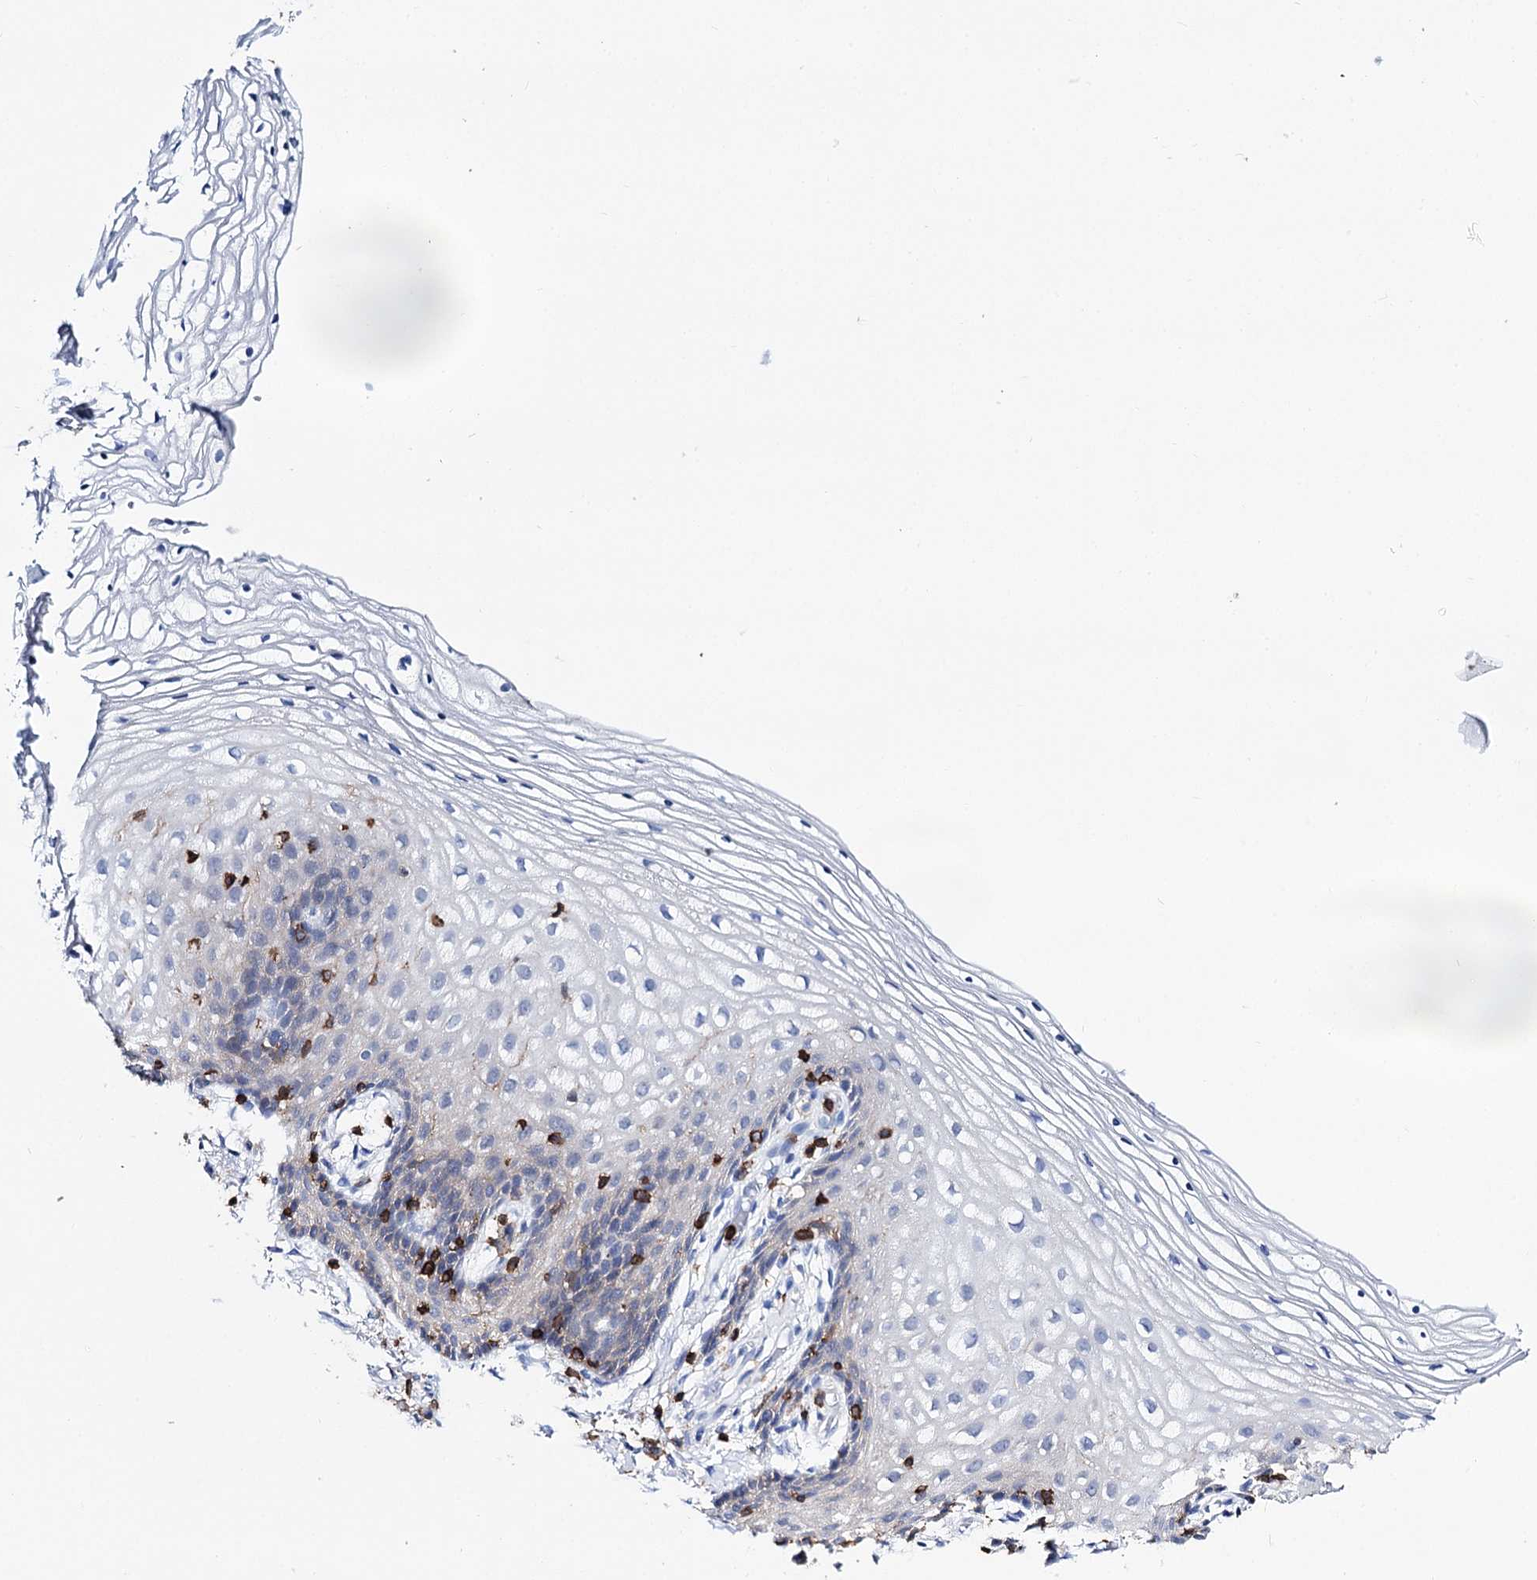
{"staining": {"intensity": "negative", "quantity": "none", "location": "none"}, "tissue": "vagina", "cell_type": "Squamous epithelial cells", "image_type": "normal", "snomed": [{"axis": "morphology", "description": "Normal tissue, NOS"}, {"axis": "topography", "description": "Vagina"}], "caption": "Immunohistochemistry photomicrograph of unremarkable vagina stained for a protein (brown), which reveals no expression in squamous epithelial cells.", "gene": "DEF6", "patient": {"sex": "female", "age": 60}}